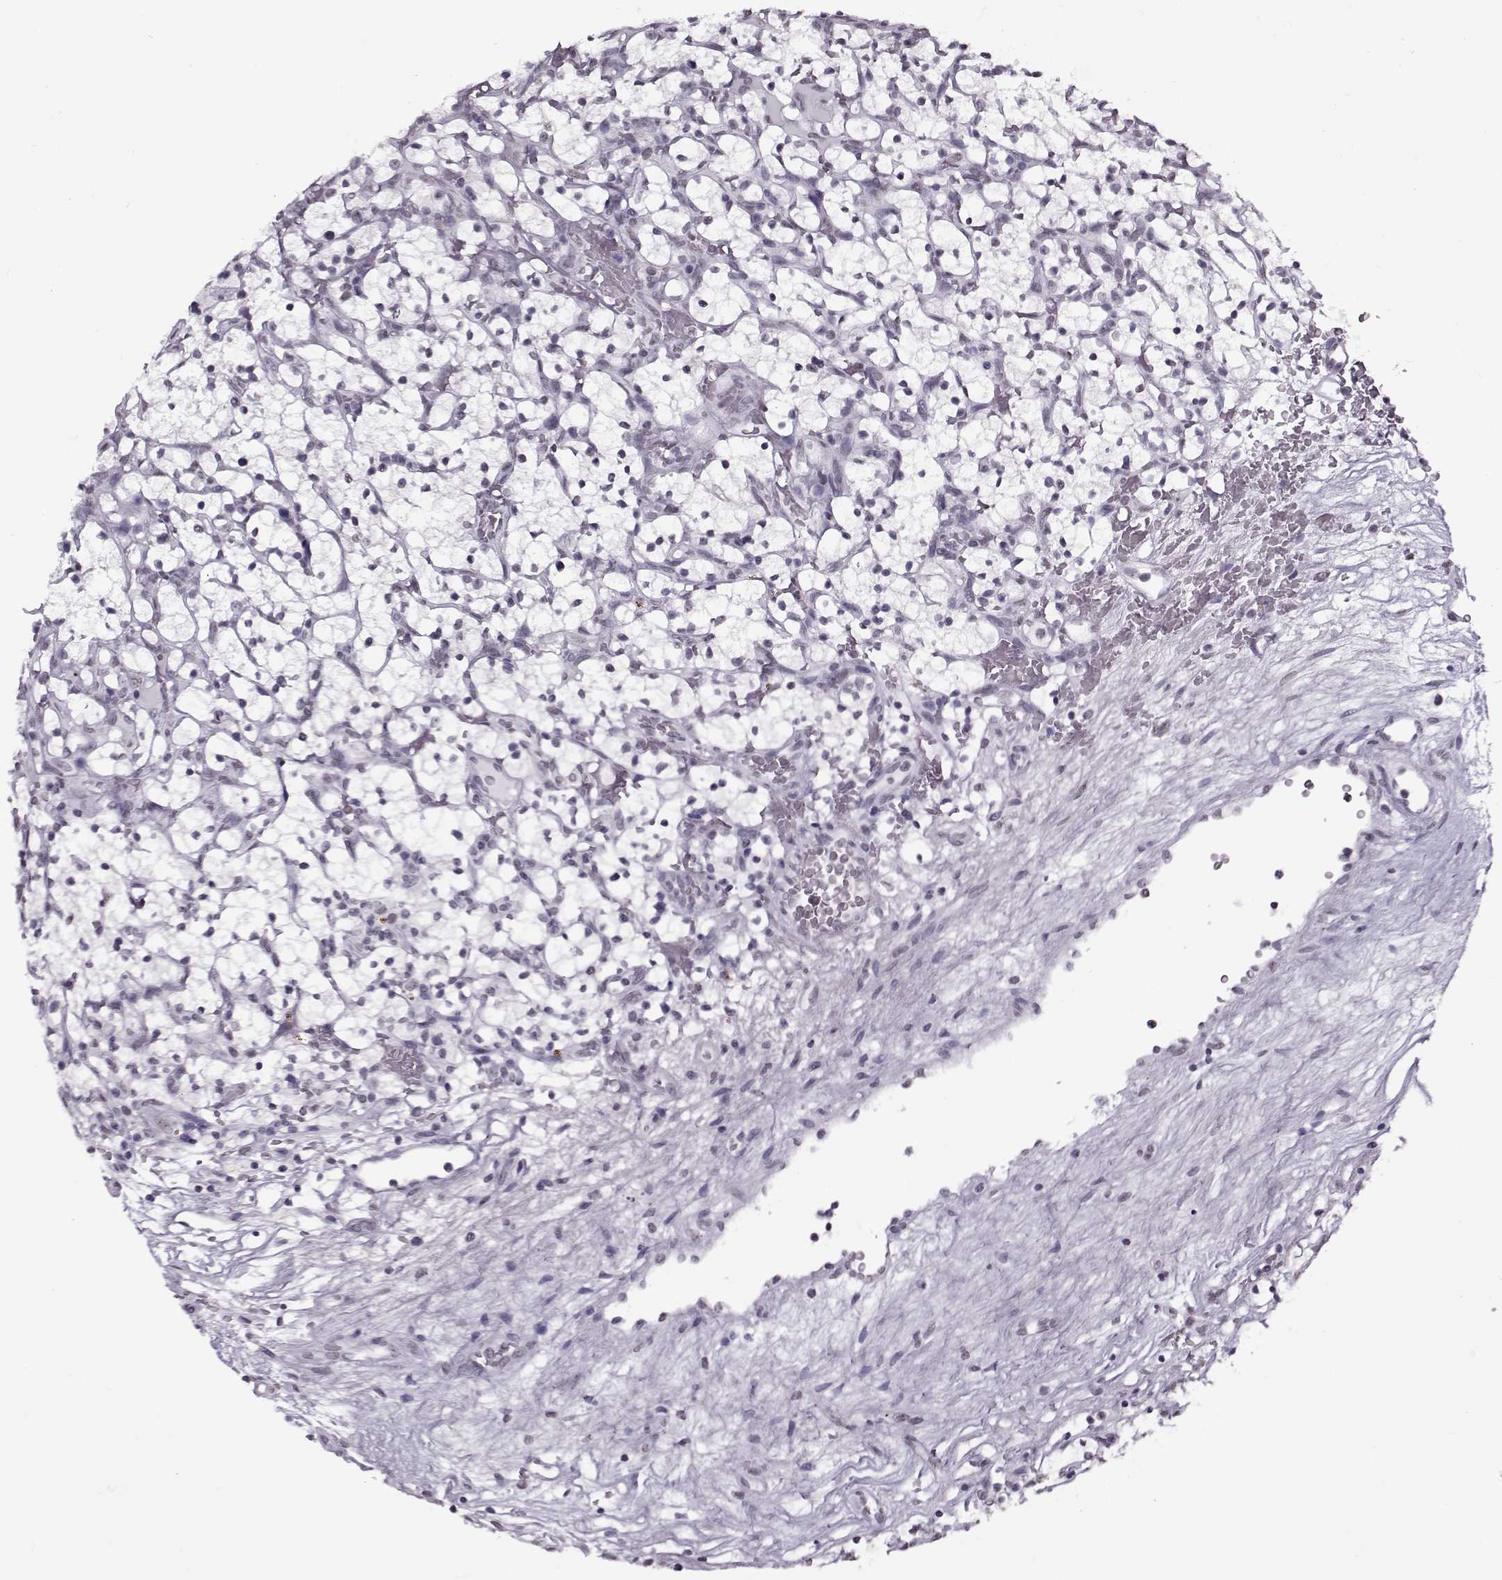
{"staining": {"intensity": "negative", "quantity": "none", "location": "none"}, "tissue": "renal cancer", "cell_type": "Tumor cells", "image_type": "cancer", "snomed": [{"axis": "morphology", "description": "Adenocarcinoma, NOS"}, {"axis": "topography", "description": "Kidney"}], "caption": "DAB immunohistochemical staining of adenocarcinoma (renal) exhibits no significant staining in tumor cells.", "gene": "PRMT8", "patient": {"sex": "female", "age": 64}}